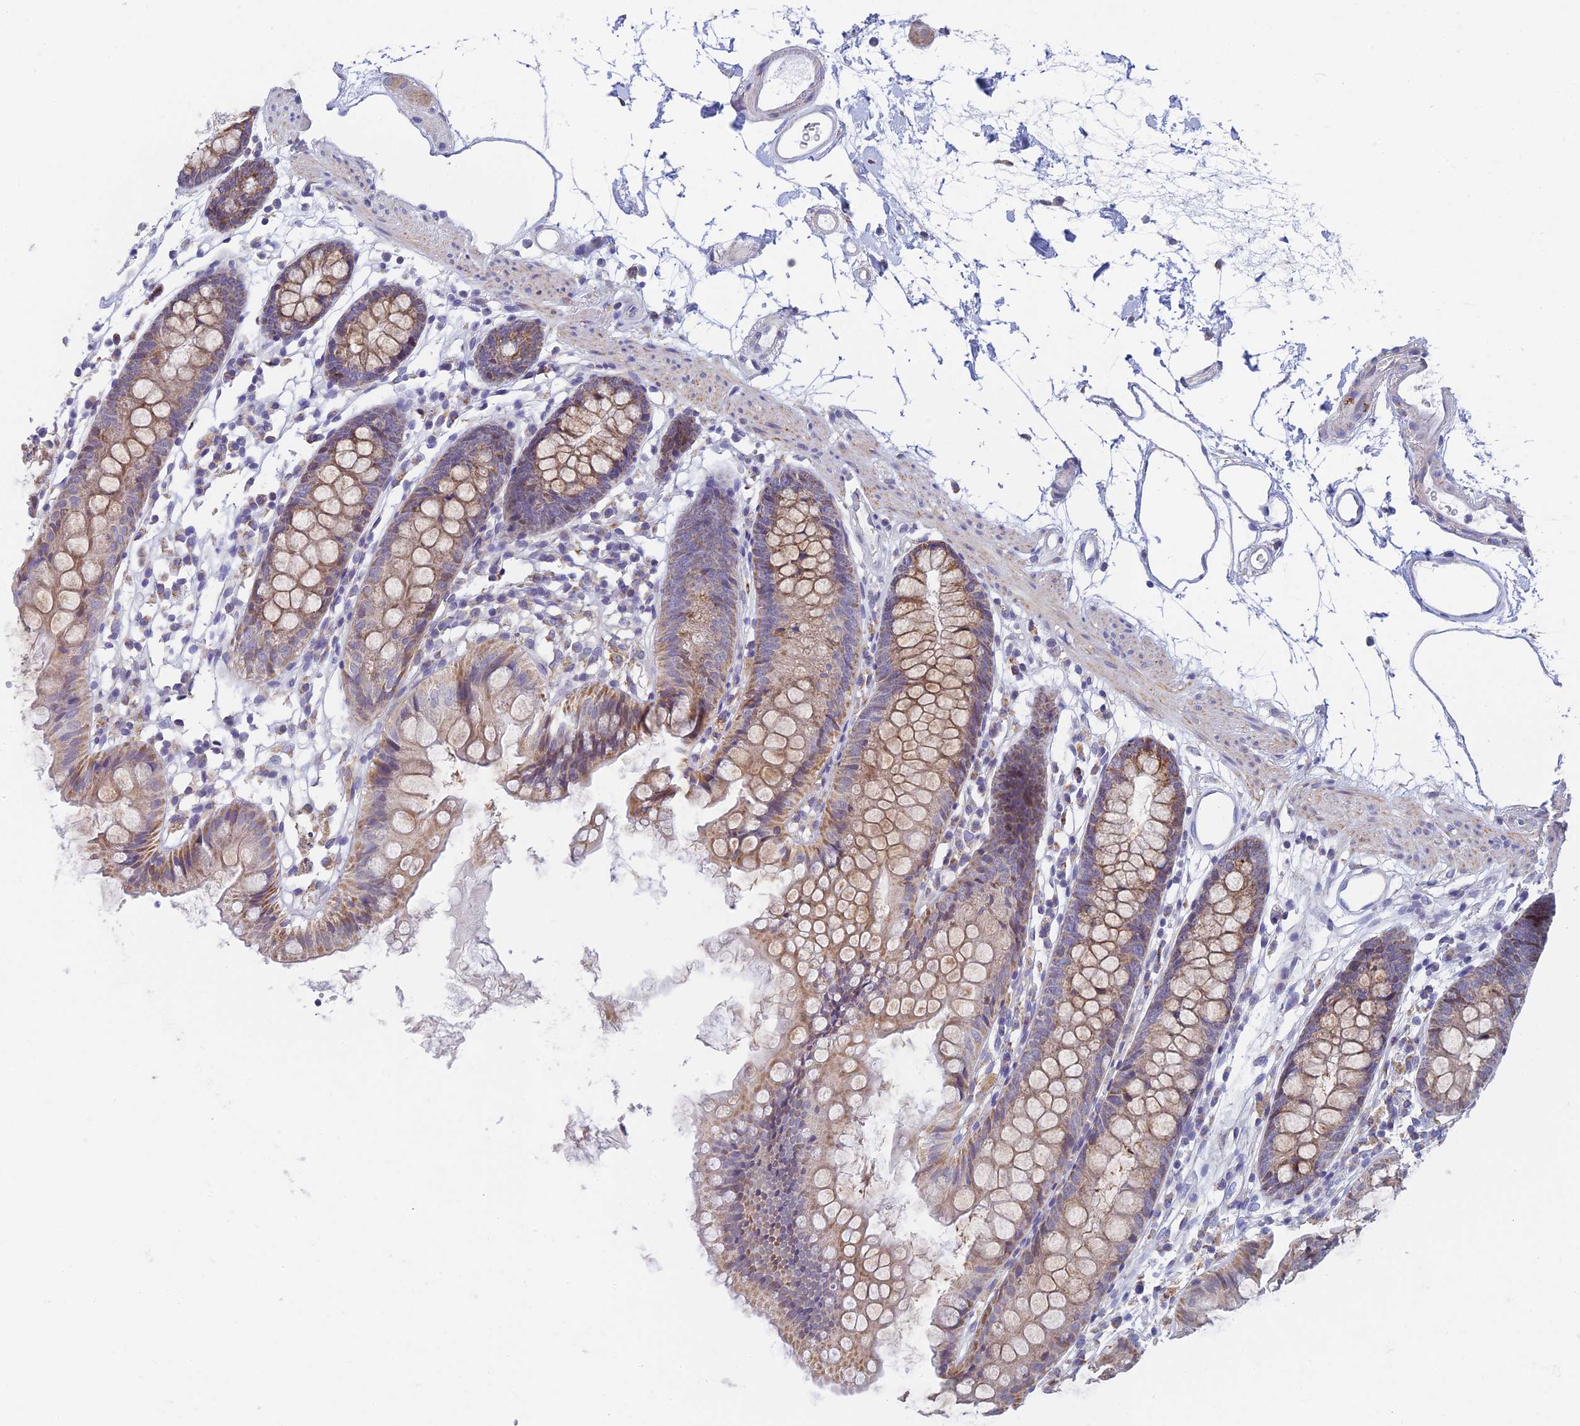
{"staining": {"intensity": "negative", "quantity": "none", "location": "none"}, "tissue": "colon", "cell_type": "Endothelial cells", "image_type": "normal", "snomed": [{"axis": "morphology", "description": "Normal tissue, NOS"}, {"axis": "topography", "description": "Colon"}], "caption": "High magnification brightfield microscopy of unremarkable colon stained with DAB (brown) and counterstained with hematoxylin (blue): endothelial cells show no significant expression. (DAB immunohistochemistry (IHC) visualized using brightfield microscopy, high magnification).", "gene": "REXO5", "patient": {"sex": "female", "age": 84}}